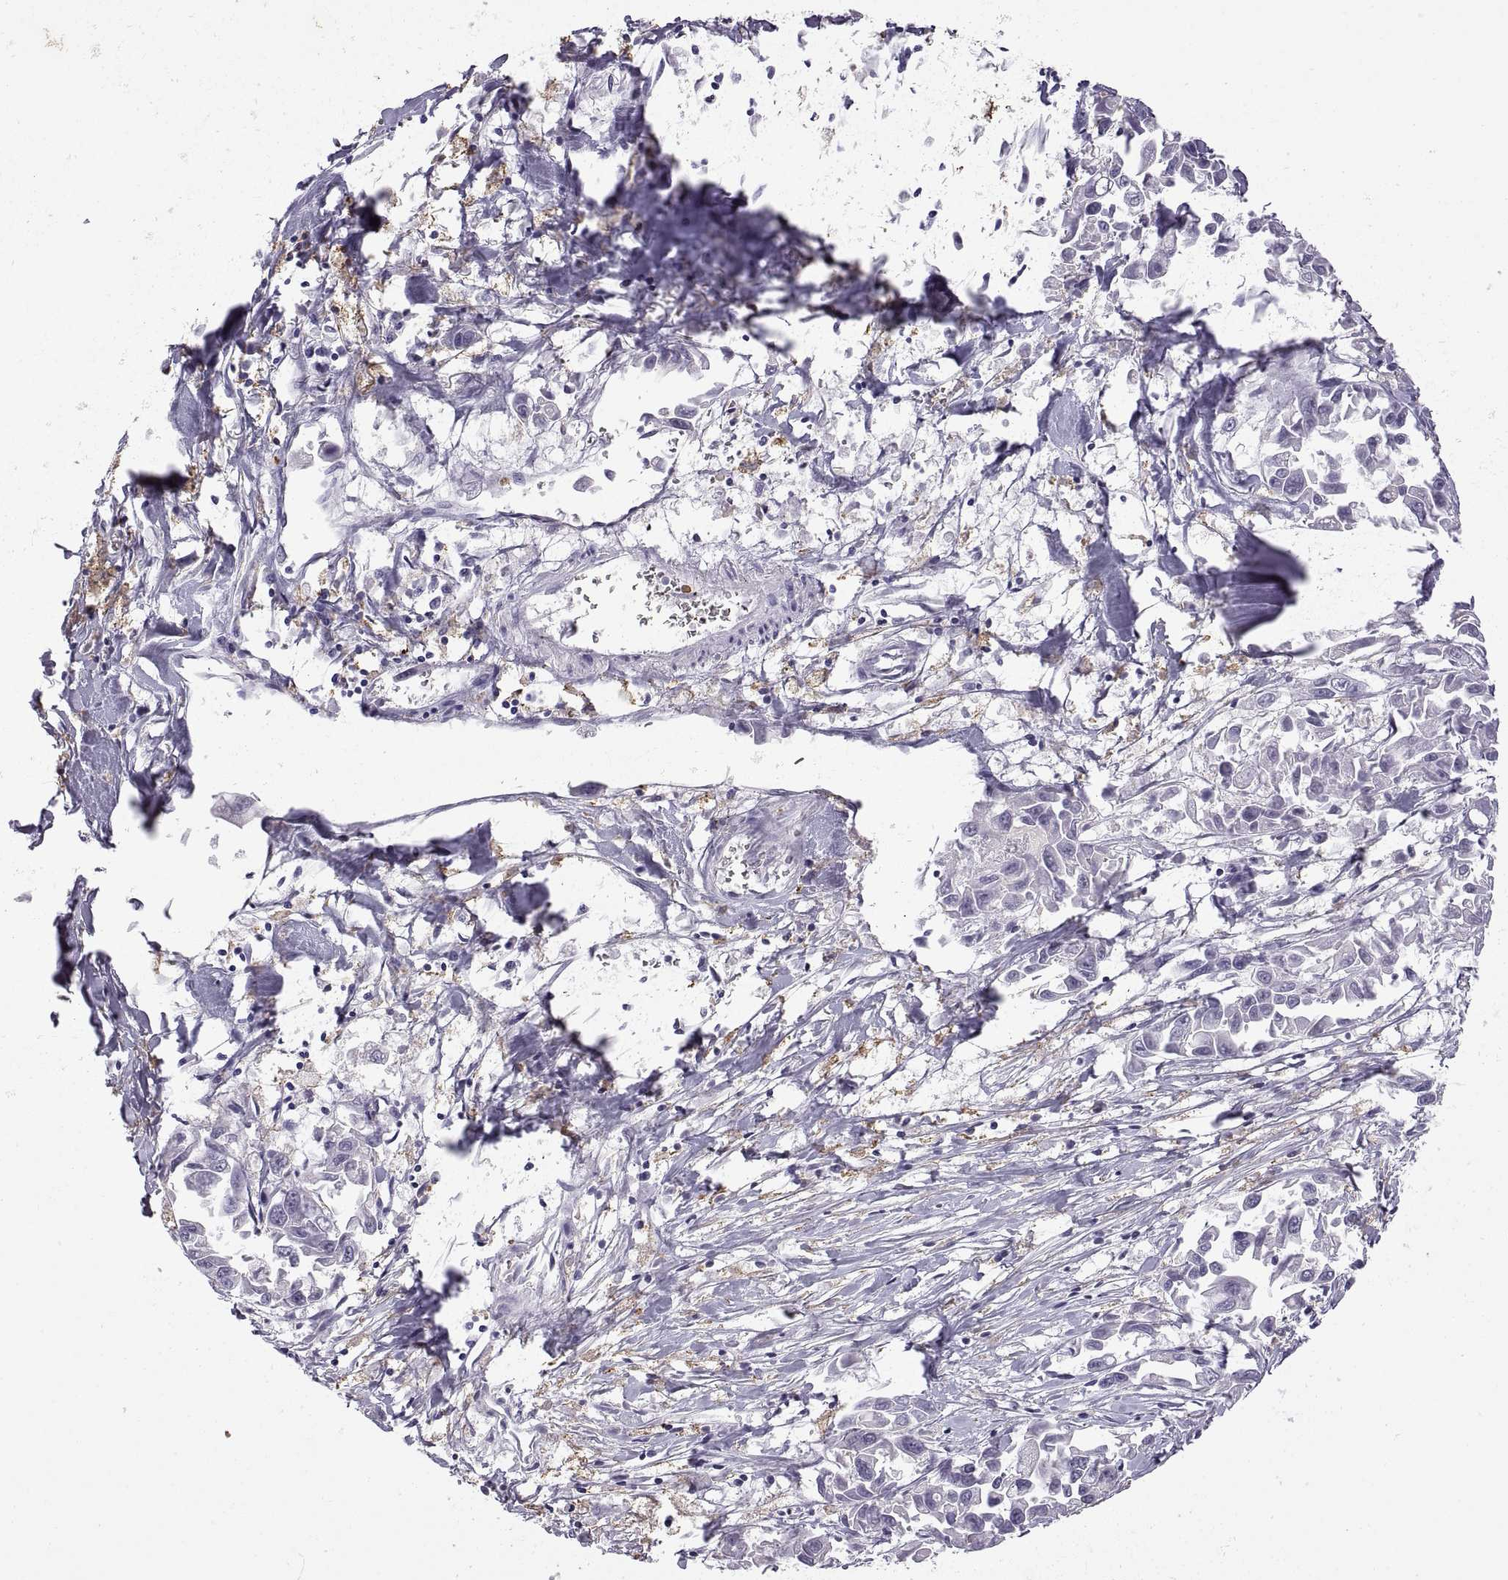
{"staining": {"intensity": "negative", "quantity": "none", "location": "none"}, "tissue": "pancreatic cancer", "cell_type": "Tumor cells", "image_type": "cancer", "snomed": [{"axis": "morphology", "description": "Adenocarcinoma, NOS"}, {"axis": "topography", "description": "Pancreas"}], "caption": "Tumor cells show no significant protein positivity in pancreatic adenocarcinoma. (DAB immunohistochemistry (IHC), high magnification).", "gene": "MEIOC", "patient": {"sex": "female", "age": 83}}